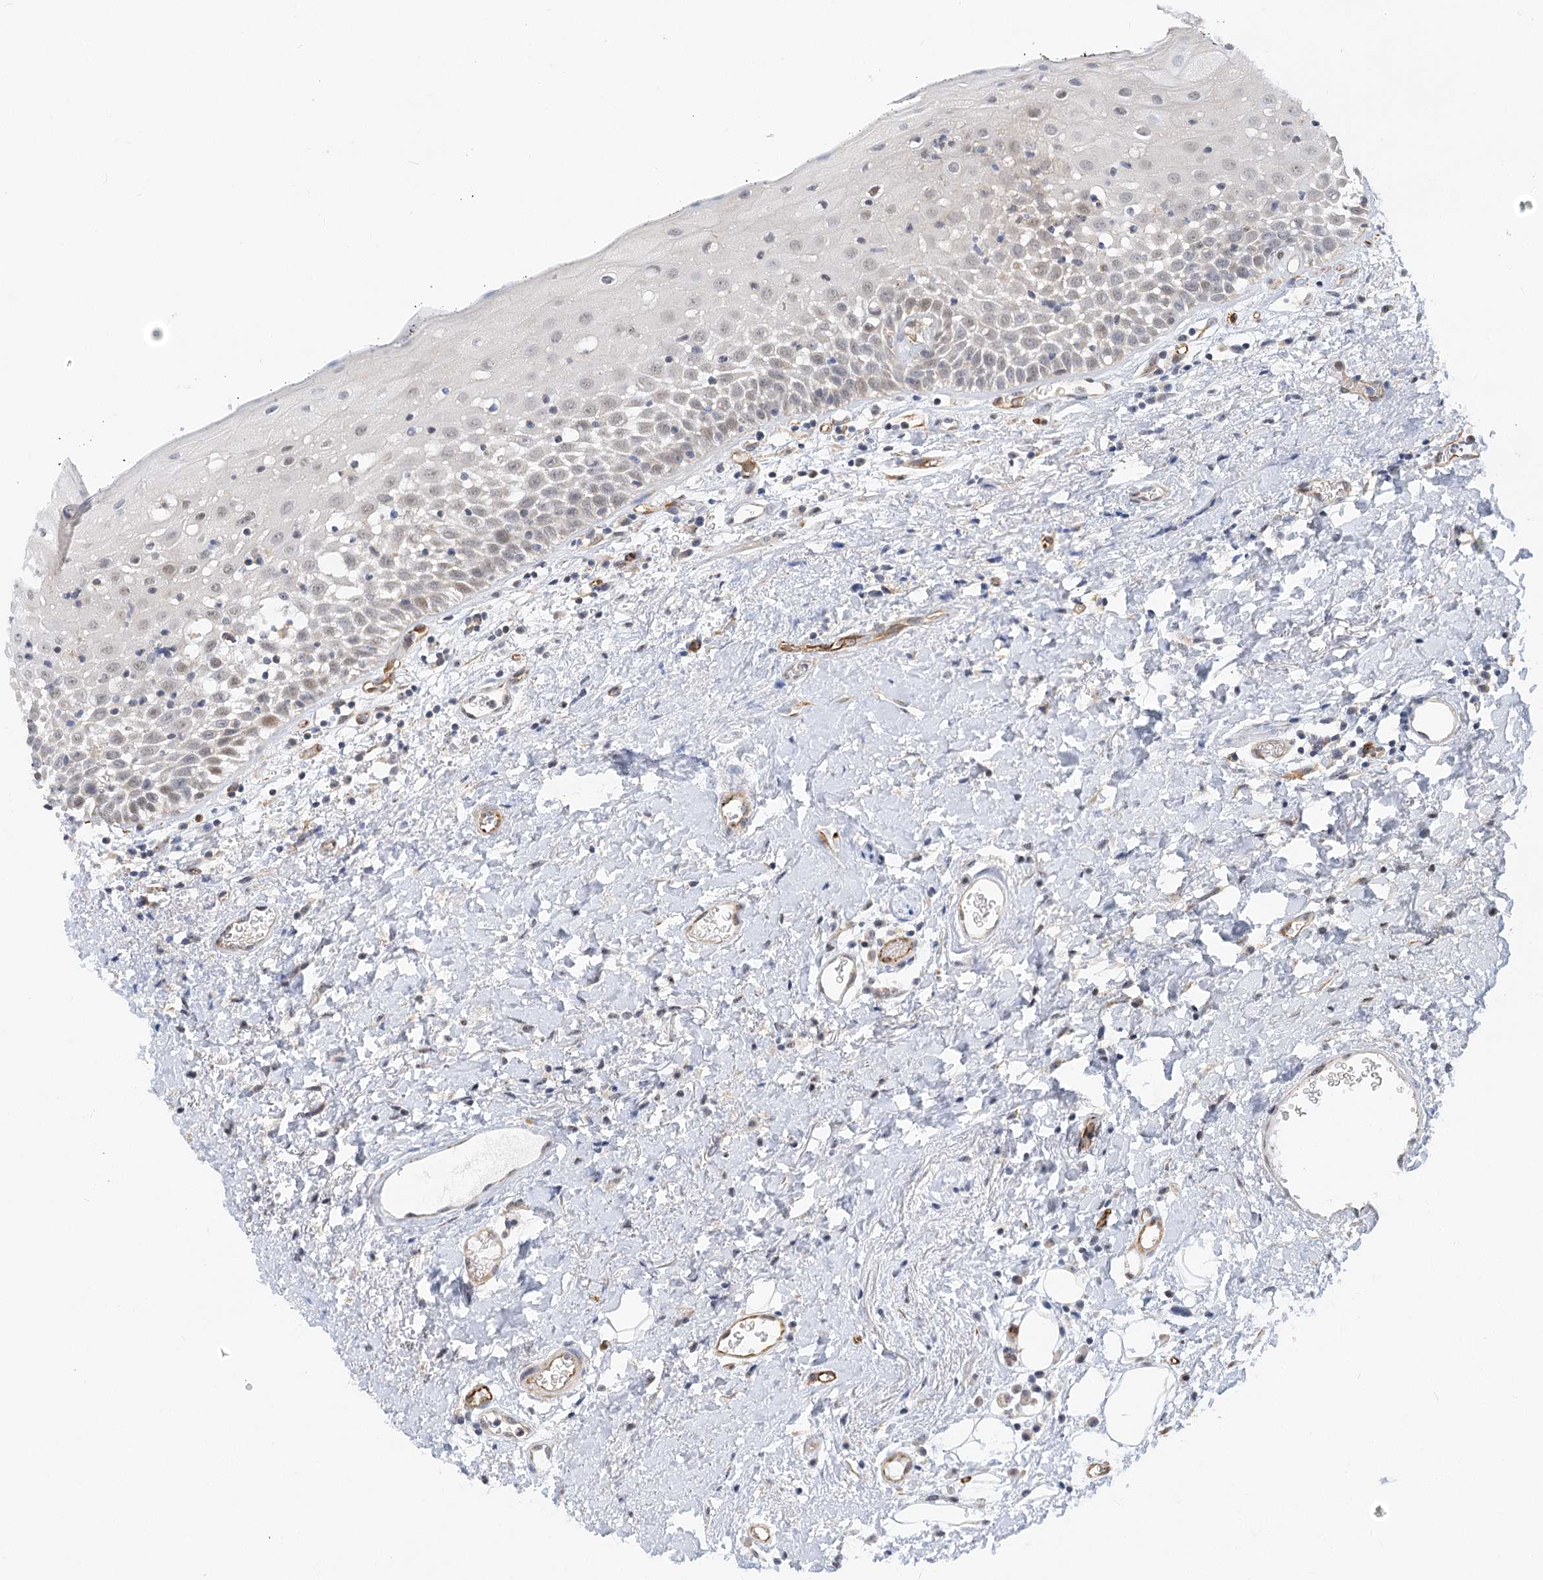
{"staining": {"intensity": "weak", "quantity": "25%-75%", "location": "nuclear"}, "tissue": "oral mucosa", "cell_type": "Squamous epithelial cells", "image_type": "normal", "snomed": [{"axis": "morphology", "description": "Normal tissue, NOS"}, {"axis": "topography", "description": "Oral tissue"}], "caption": "Brown immunohistochemical staining in benign oral mucosa exhibits weak nuclear staining in approximately 25%-75% of squamous epithelial cells.", "gene": "NELL2", "patient": {"sex": "male", "age": 74}}